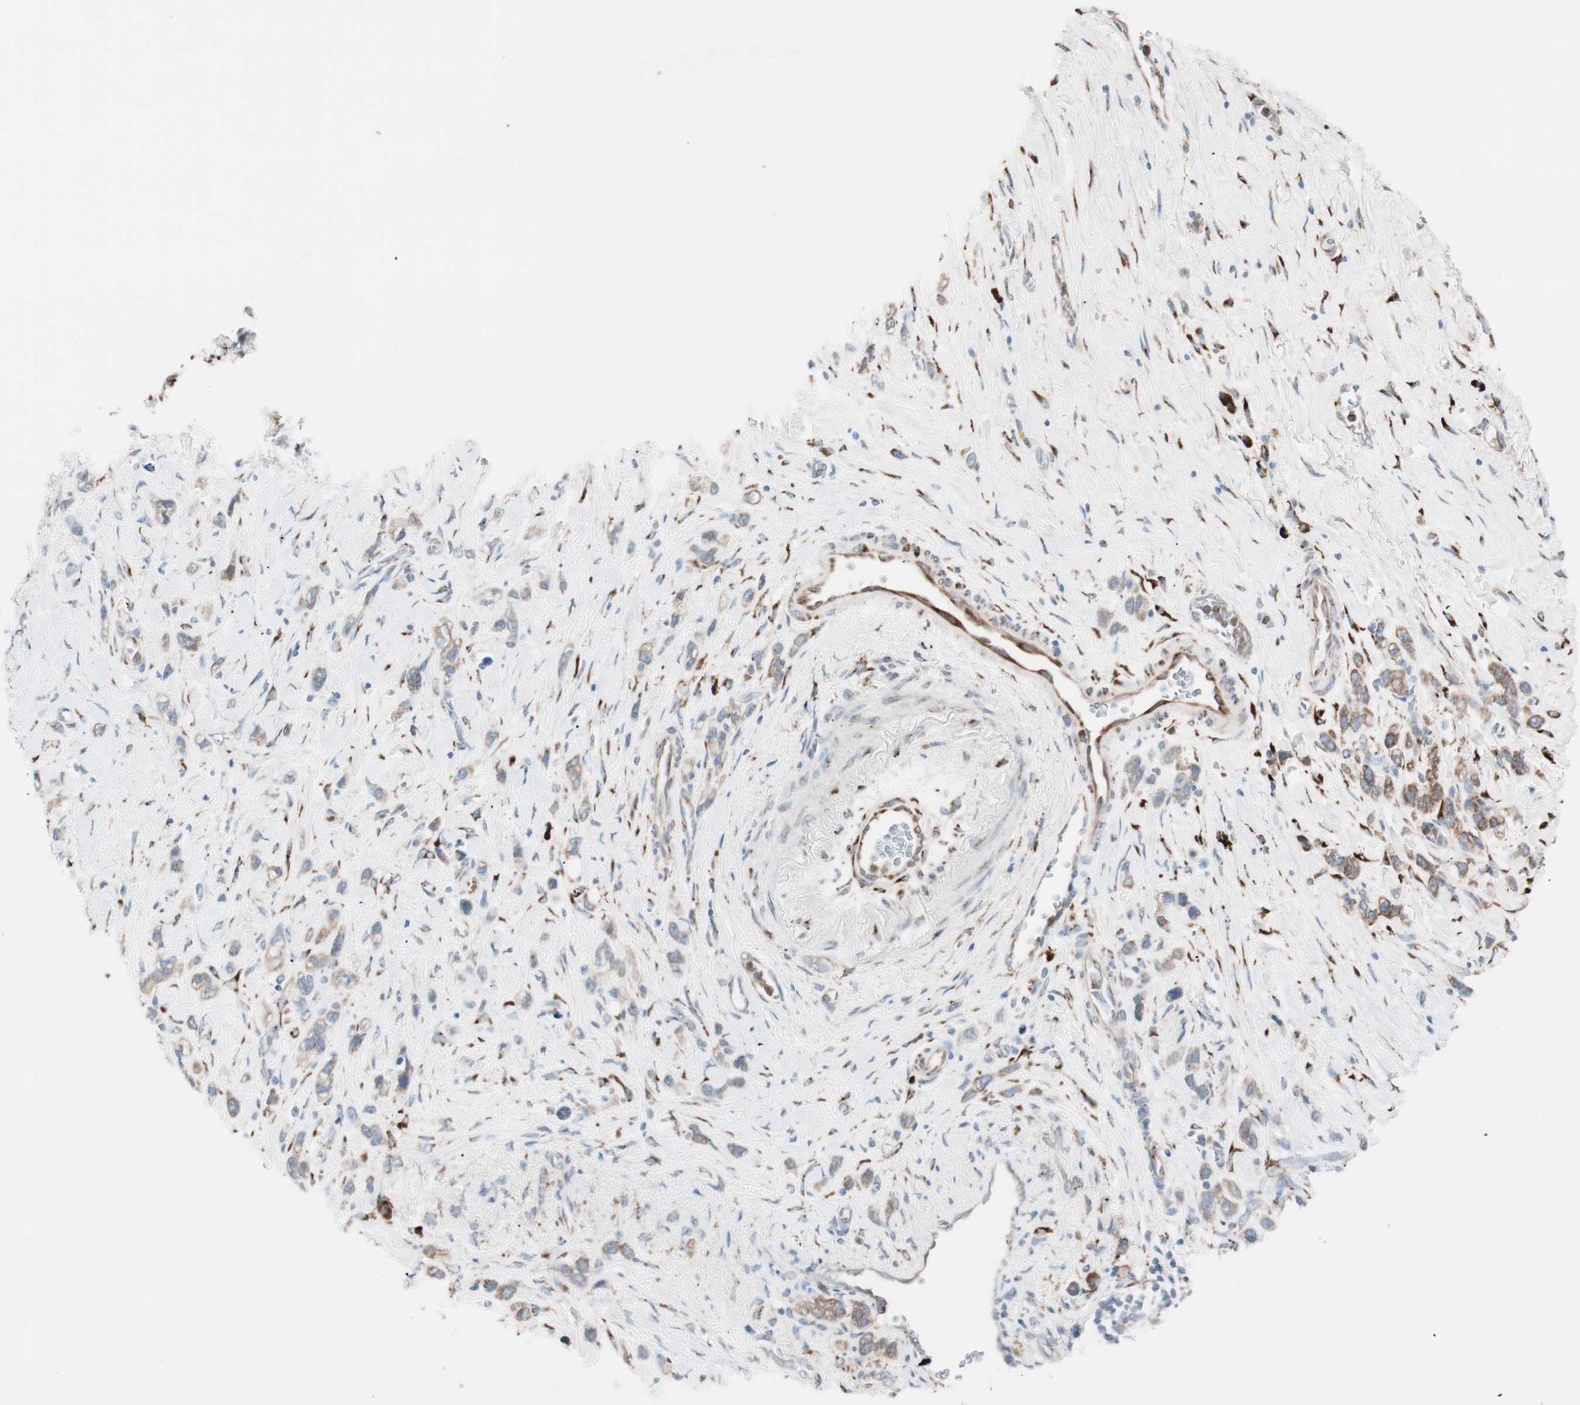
{"staining": {"intensity": "moderate", "quantity": ">75%", "location": "cytoplasmic/membranous"}, "tissue": "stomach cancer", "cell_type": "Tumor cells", "image_type": "cancer", "snomed": [{"axis": "morphology", "description": "Normal tissue, NOS"}, {"axis": "morphology", "description": "Adenocarcinoma, NOS"}, {"axis": "morphology", "description": "Adenocarcinoma, High grade"}, {"axis": "topography", "description": "Stomach, upper"}, {"axis": "topography", "description": "Stomach"}], "caption": "Stomach cancer (adenocarcinoma) tissue reveals moderate cytoplasmic/membranous expression in approximately >75% of tumor cells (IHC, brightfield microscopy, high magnification).", "gene": "P4HTM", "patient": {"sex": "female", "age": 65}}